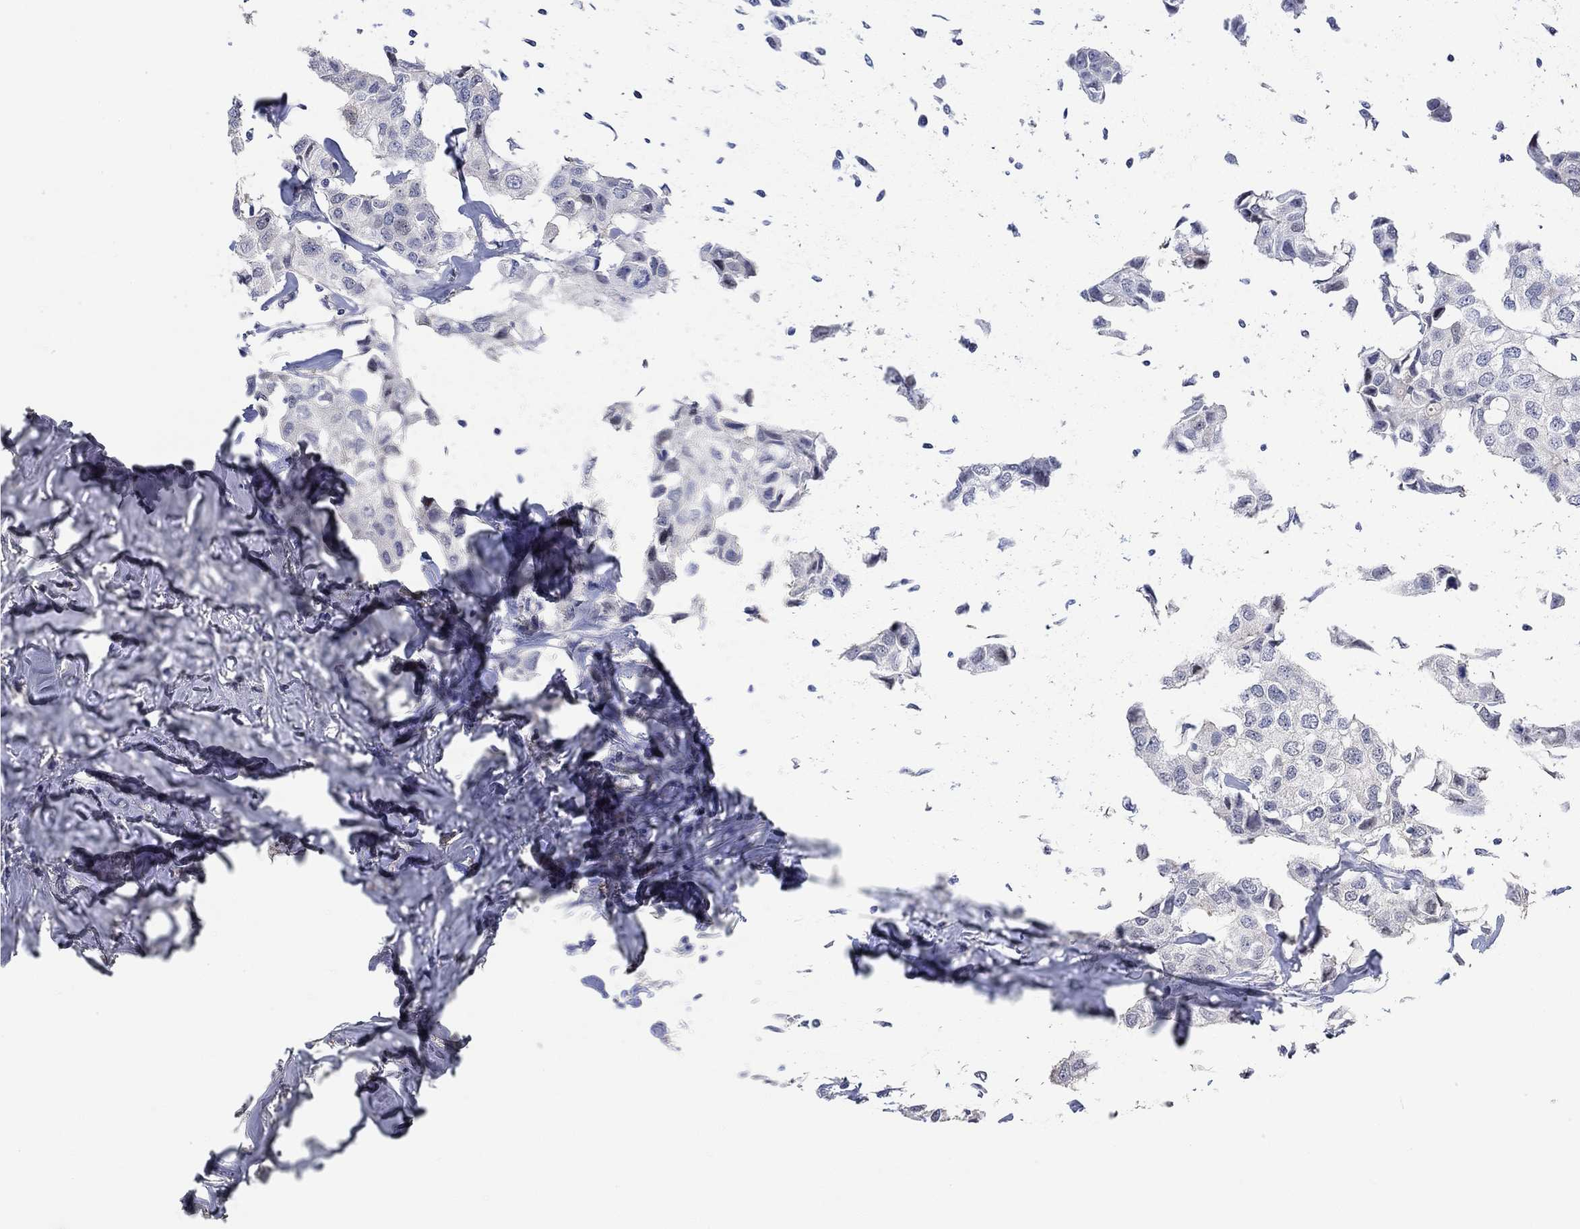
{"staining": {"intensity": "negative", "quantity": "none", "location": "none"}, "tissue": "breast cancer", "cell_type": "Tumor cells", "image_type": "cancer", "snomed": [{"axis": "morphology", "description": "Duct carcinoma"}, {"axis": "topography", "description": "Breast"}], "caption": "Immunohistochemistry (IHC) micrograph of neoplastic tissue: breast intraductal carcinoma stained with DAB (3,3'-diaminobenzidine) displays no significant protein positivity in tumor cells.", "gene": "PNMA5", "patient": {"sex": "female", "age": 80}}